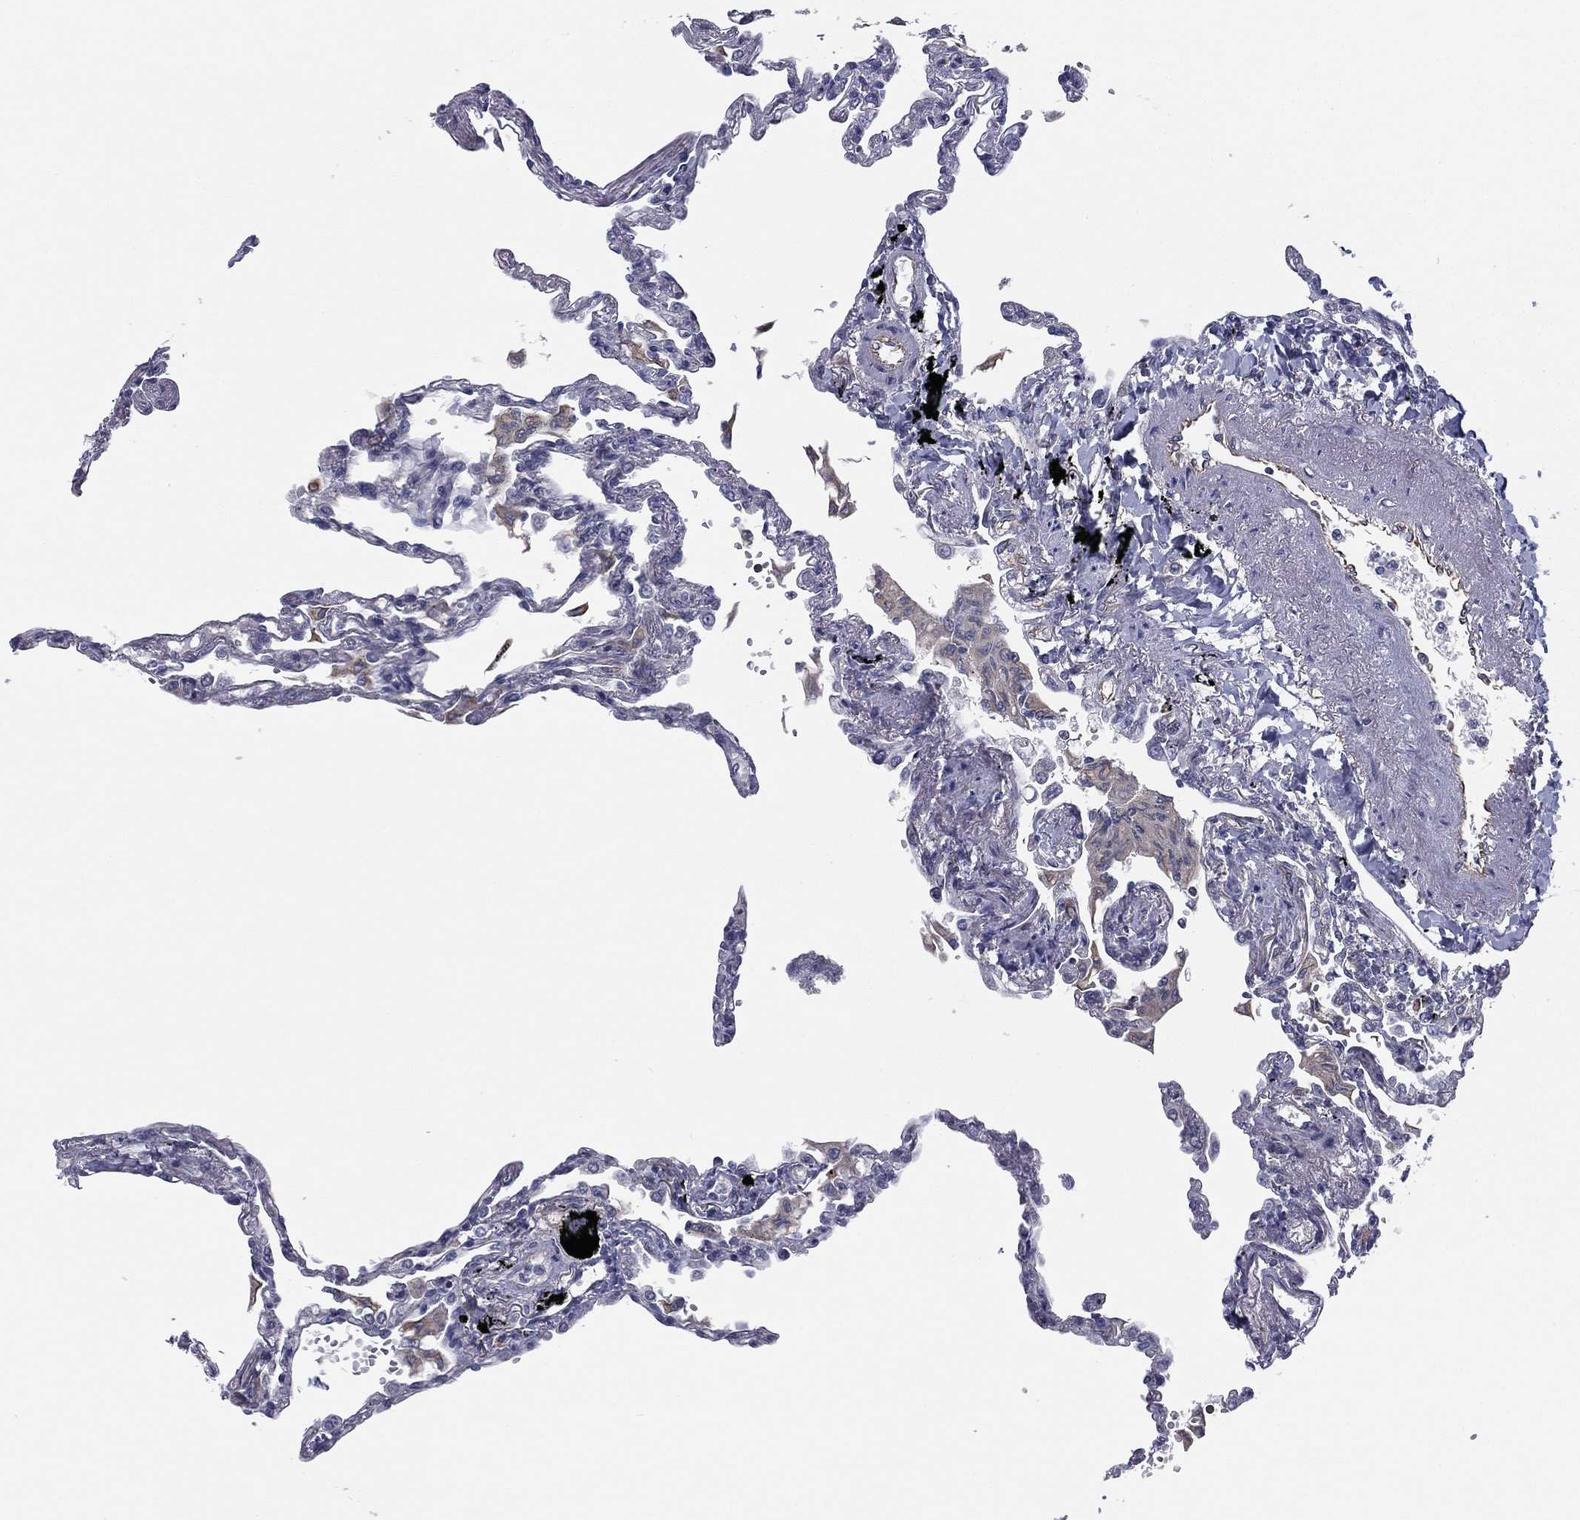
{"staining": {"intensity": "negative", "quantity": "none", "location": "none"}, "tissue": "lung", "cell_type": "Alveolar cells", "image_type": "normal", "snomed": [{"axis": "morphology", "description": "Normal tissue, NOS"}, {"axis": "topography", "description": "Lung"}], "caption": "DAB immunohistochemical staining of benign human lung demonstrates no significant positivity in alveolar cells.", "gene": "SCUBE1", "patient": {"sex": "male", "age": 78}}